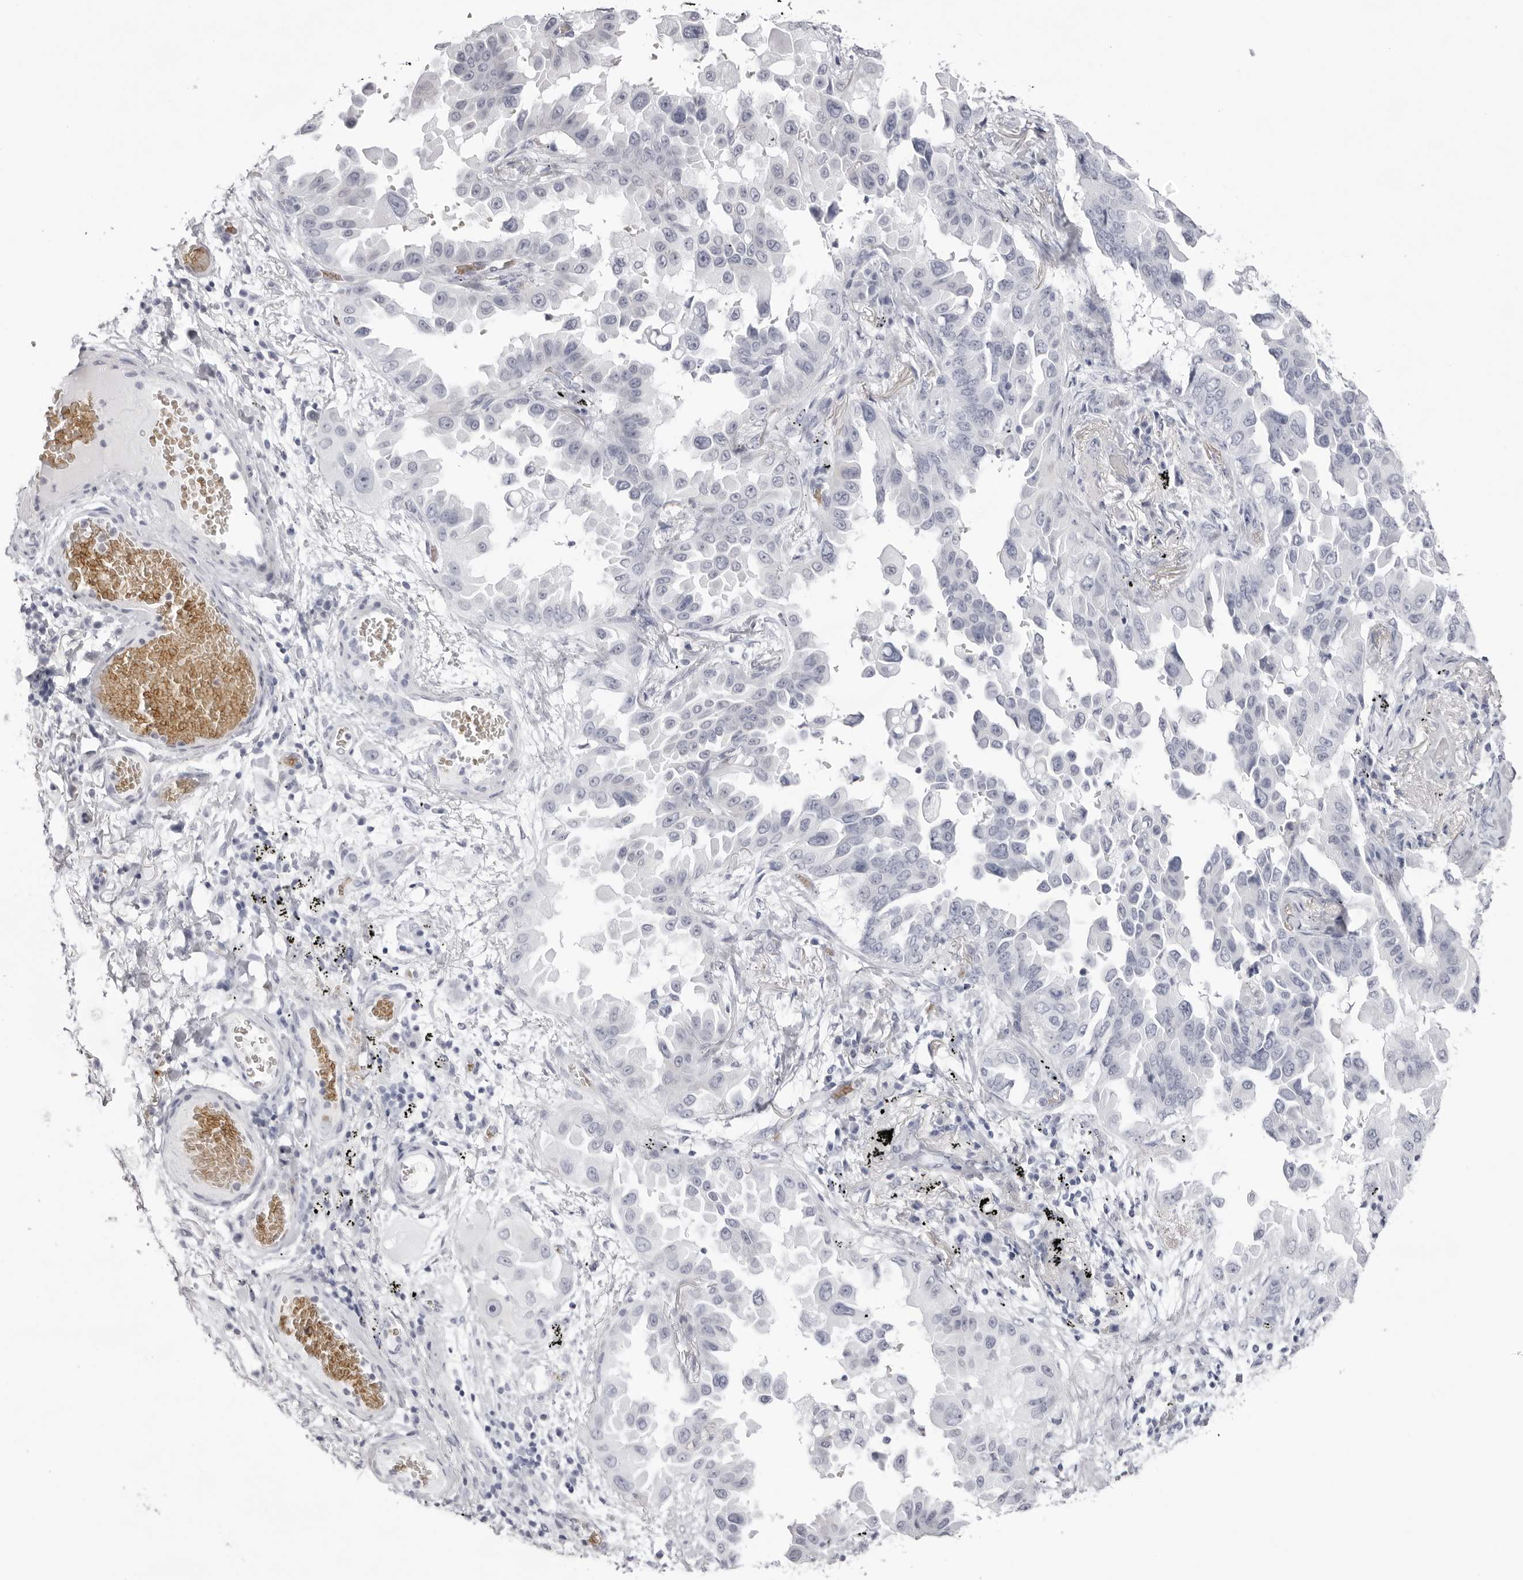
{"staining": {"intensity": "negative", "quantity": "none", "location": "none"}, "tissue": "lung cancer", "cell_type": "Tumor cells", "image_type": "cancer", "snomed": [{"axis": "morphology", "description": "Adenocarcinoma, NOS"}, {"axis": "topography", "description": "Lung"}], "caption": "IHC of human lung cancer (adenocarcinoma) displays no expression in tumor cells. The staining was performed using DAB to visualize the protein expression in brown, while the nuclei were stained in blue with hematoxylin (Magnification: 20x).", "gene": "SPTA1", "patient": {"sex": "female", "age": 67}}